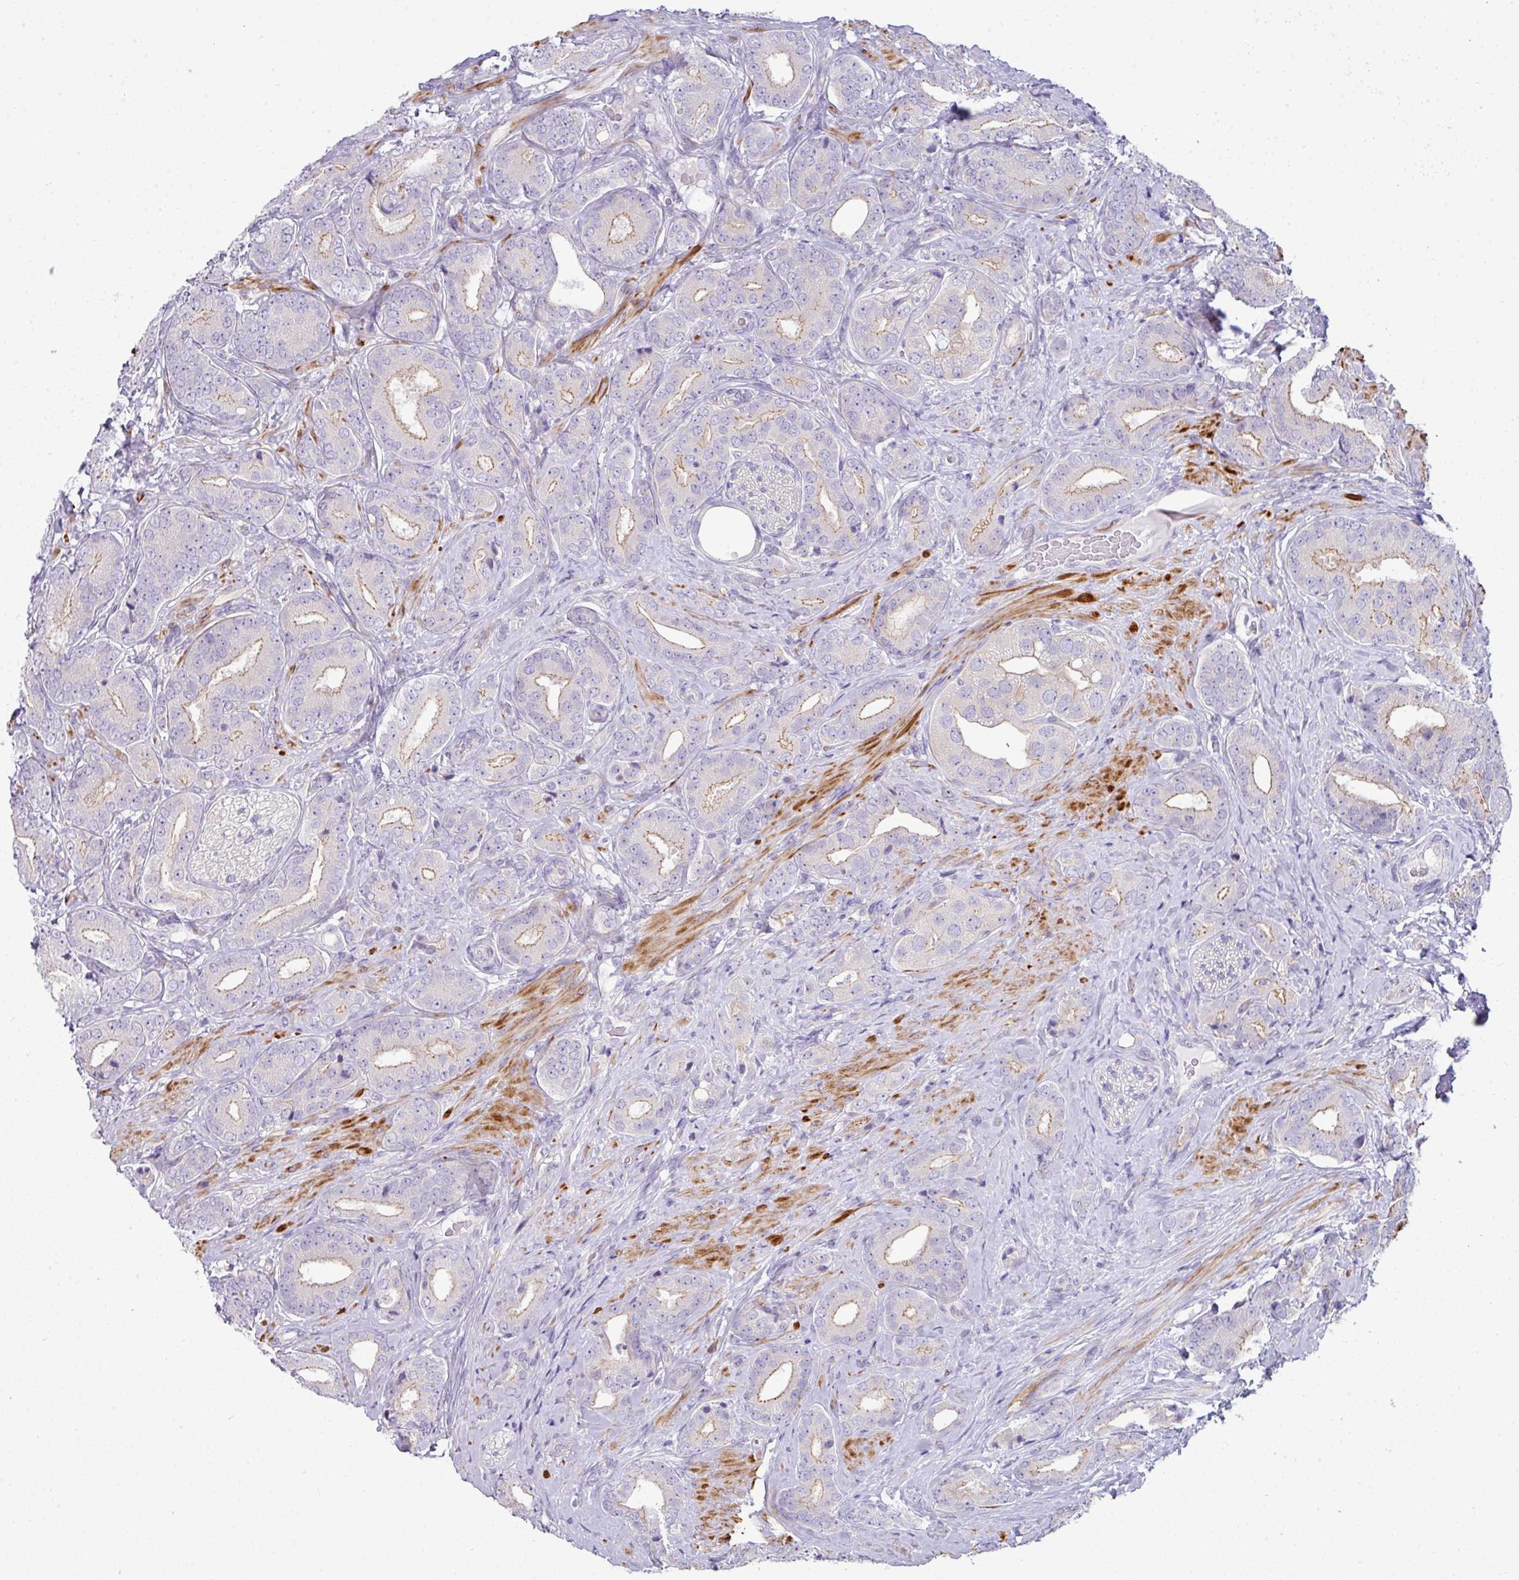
{"staining": {"intensity": "weak", "quantity": "<25%", "location": "cytoplasmic/membranous"}, "tissue": "prostate cancer", "cell_type": "Tumor cells", "image_type": "cancer", "snomed": [{"axis": "morphology", "description": "Adenocarcinoma, High grade"}, {"axis": "topography", "description": "Prostate"}], "caption": "Tumor cells are negative for brown protein staining in prostate cancer.", "gene": "ABCC5", "patient": {"sex": "male", "age": 63}}